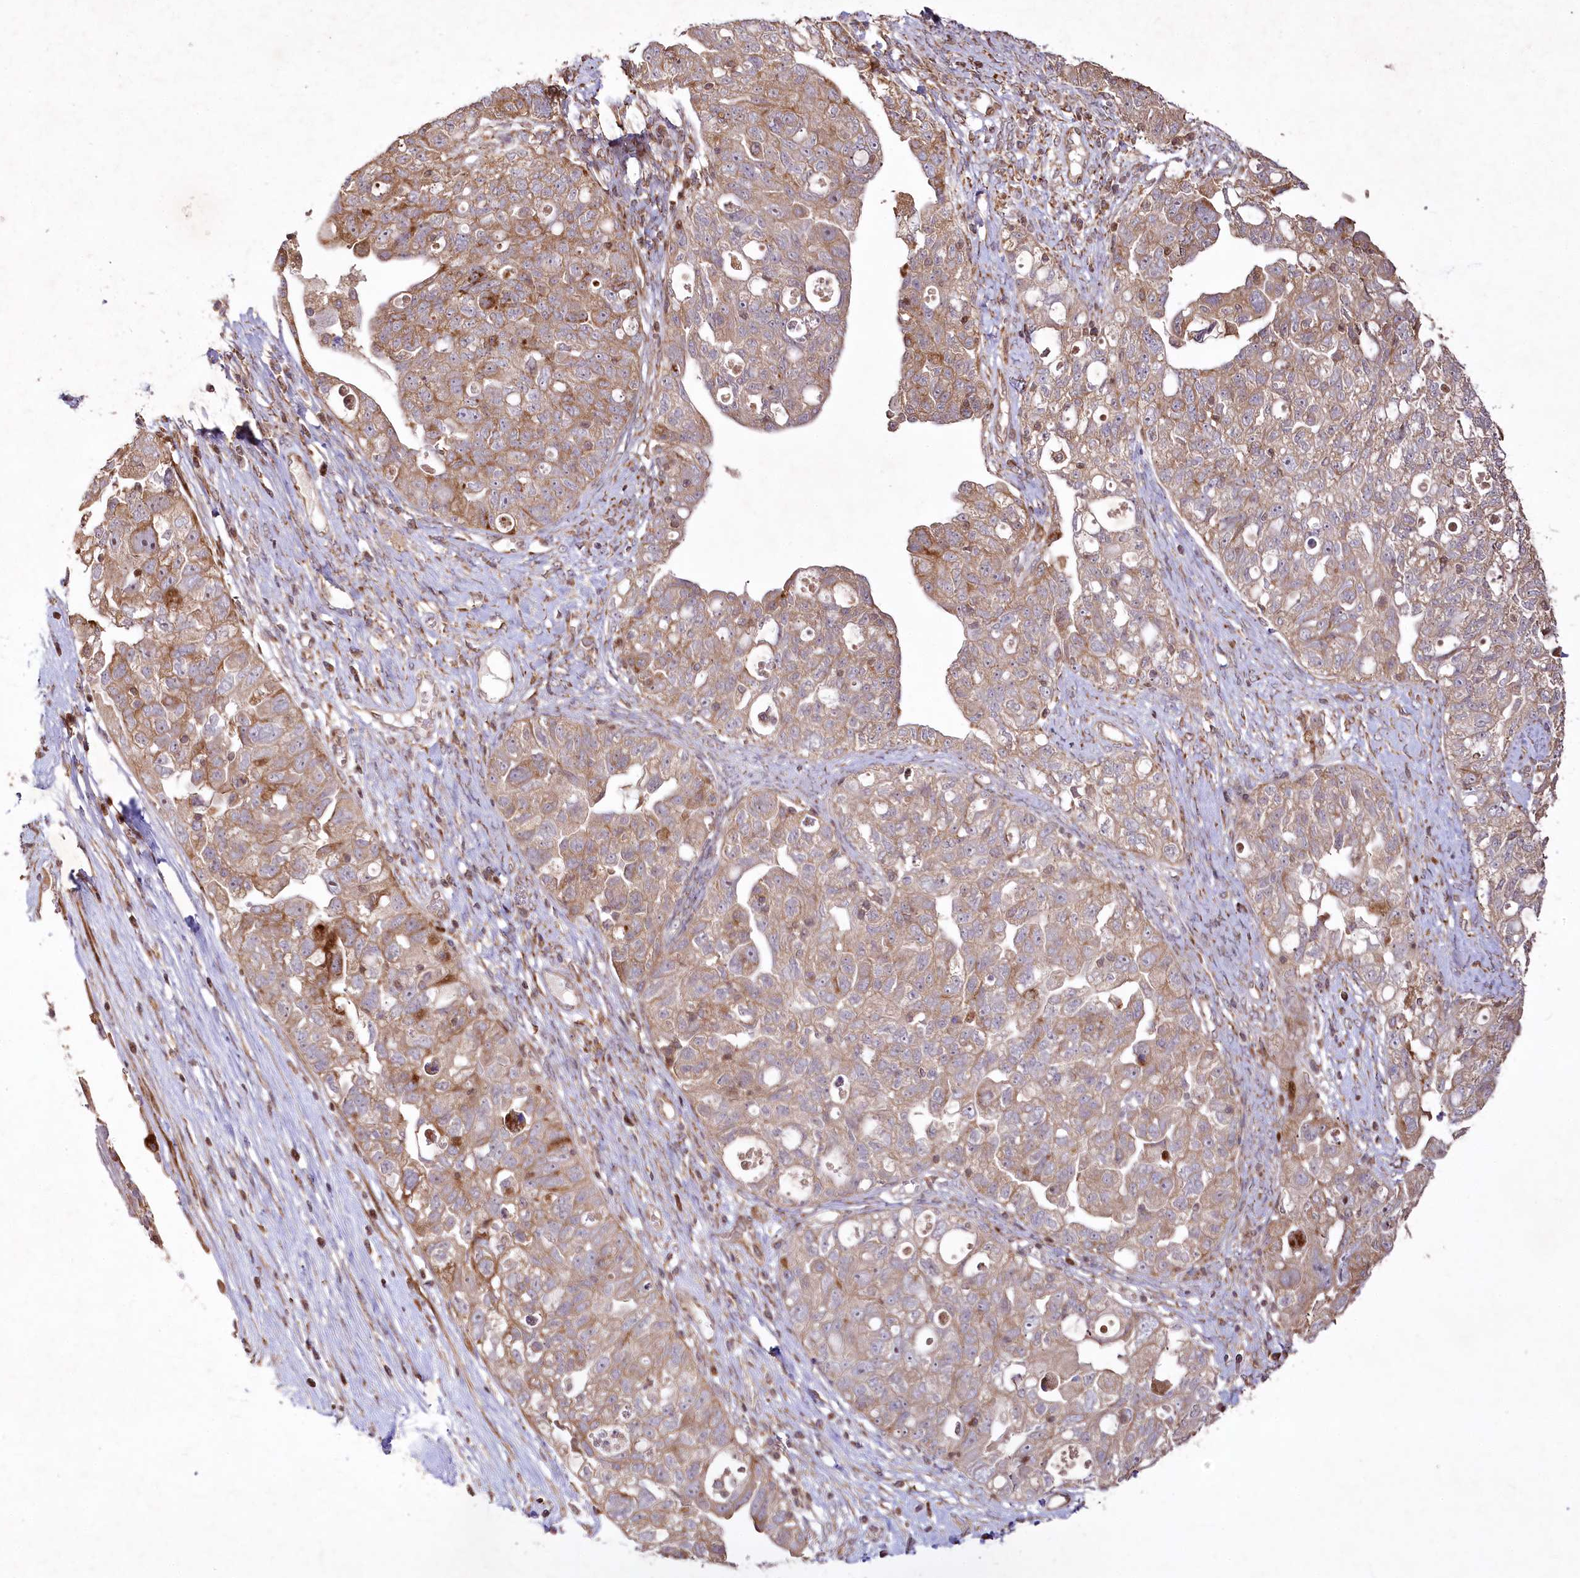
{"staining": {"intensity": "moderate", "quantity": ">75%", "location": "cytoplasmic/membranous"}, "tissue": "ovarian cancer", "cell_type": "Tumor cells", "image_type": "cancer", "snomed": [{"axis": "morphology", "description": "Carcinoma, NOS"}, {"axis": "morphology", "description": "Cystadenocarcinoma, serous, NOS"}, {"axis": "topography", "description": "Ovary"}], "caption": "This is an image of immunohistochemistry (IHC) staining of ovarian cancer, which shows moderate expression in the cytoplasmic/membranous of tumor cells.", "gene": "PSTK", "patient": {"sex": "female", "age": 69}}